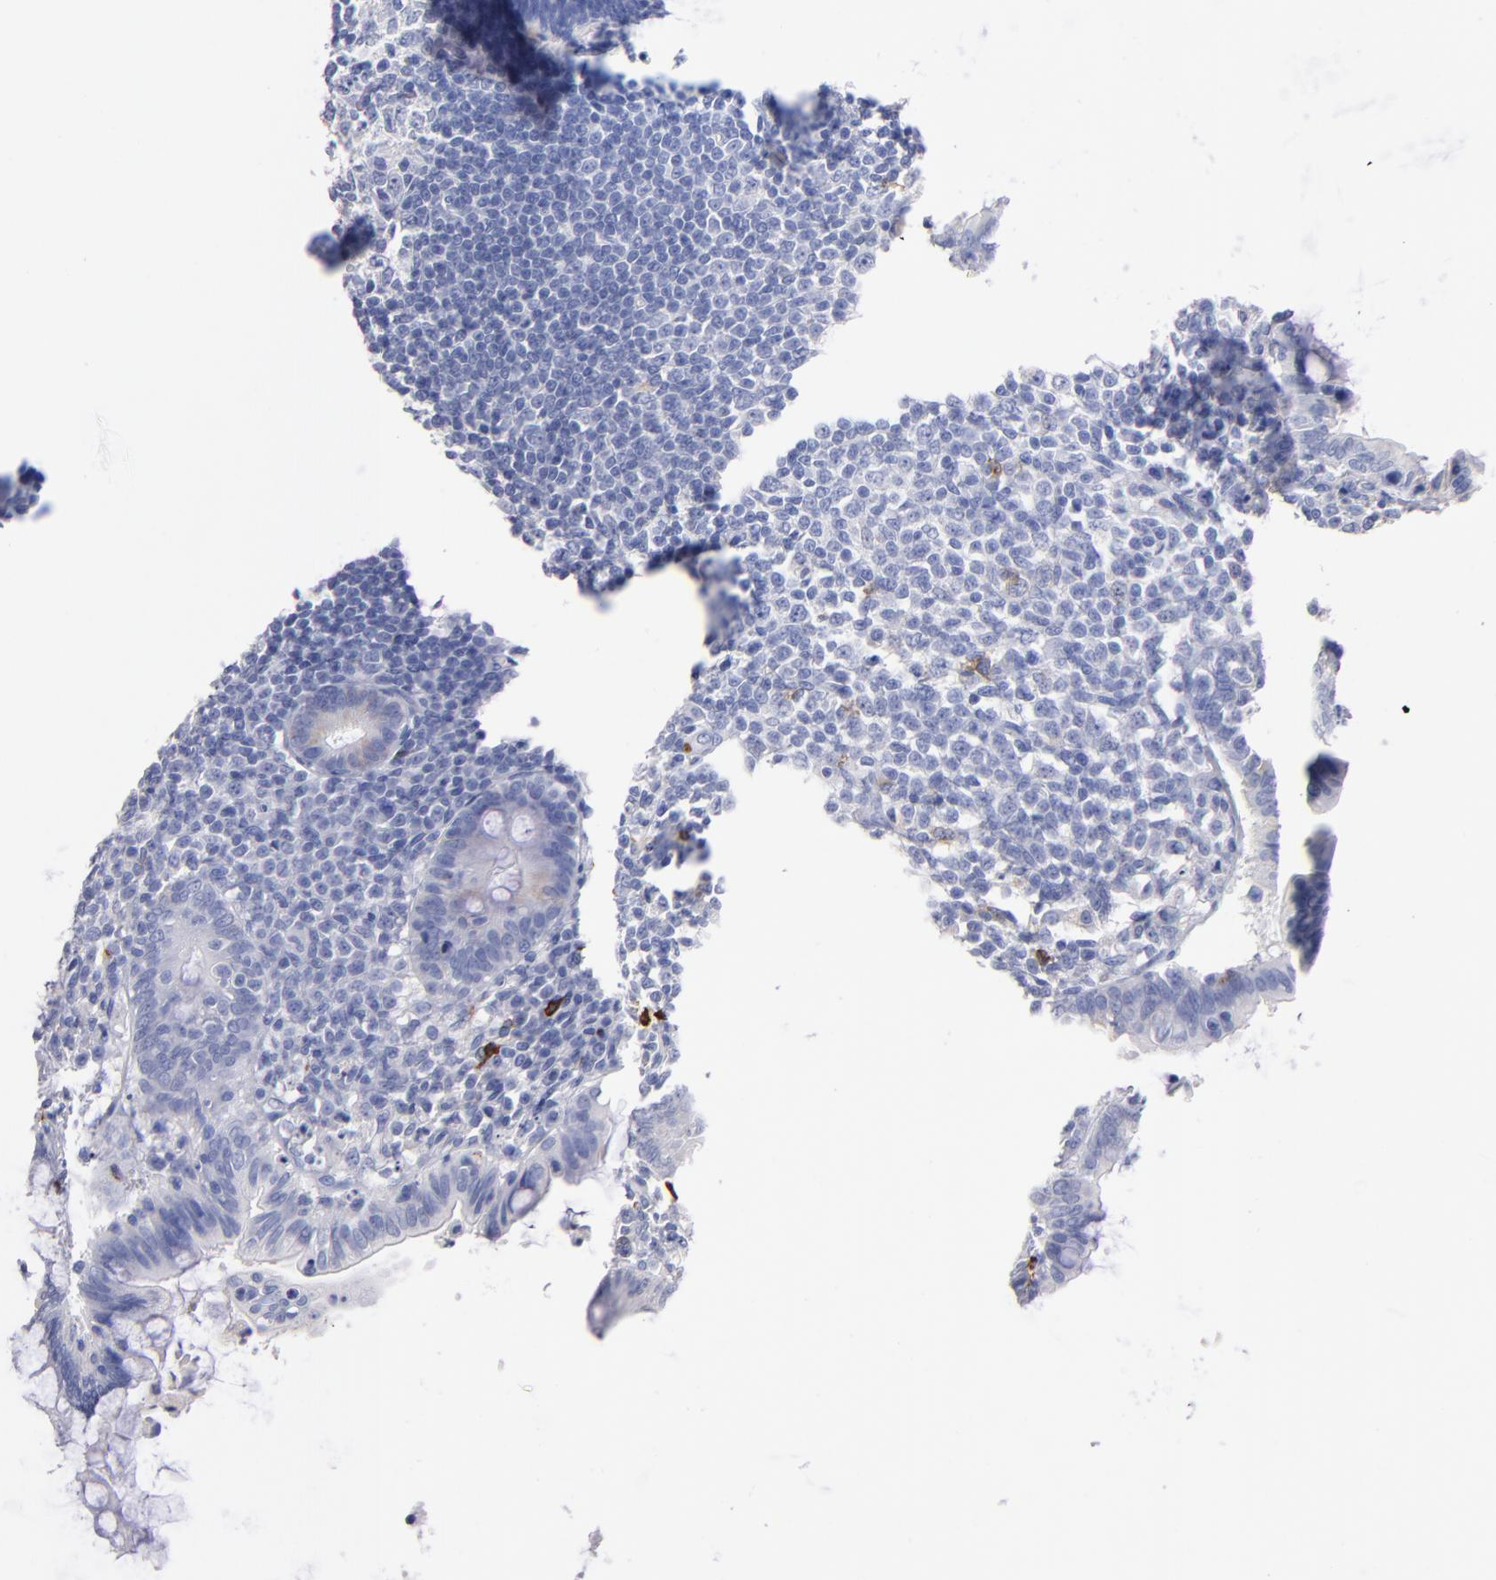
{"staining": {"intensity": "negative", "quantity": "none", "location": "none"}, "tissue": "appendix", "cell_type": "Glandular cells", "image_type": "normal", "snomed": [{"axis": "morphology", "description": "Normal tissue, NOS"}, {"axis": "topography", "description": "Appendix"}], "caption": "Immunohistochemistry (IHC) image of unremarkable appendix stained for a protein (brown), which shows no positivity in glandular cells.", "gene": "KIT", "patient": {"sex": "female", "age": 66}}